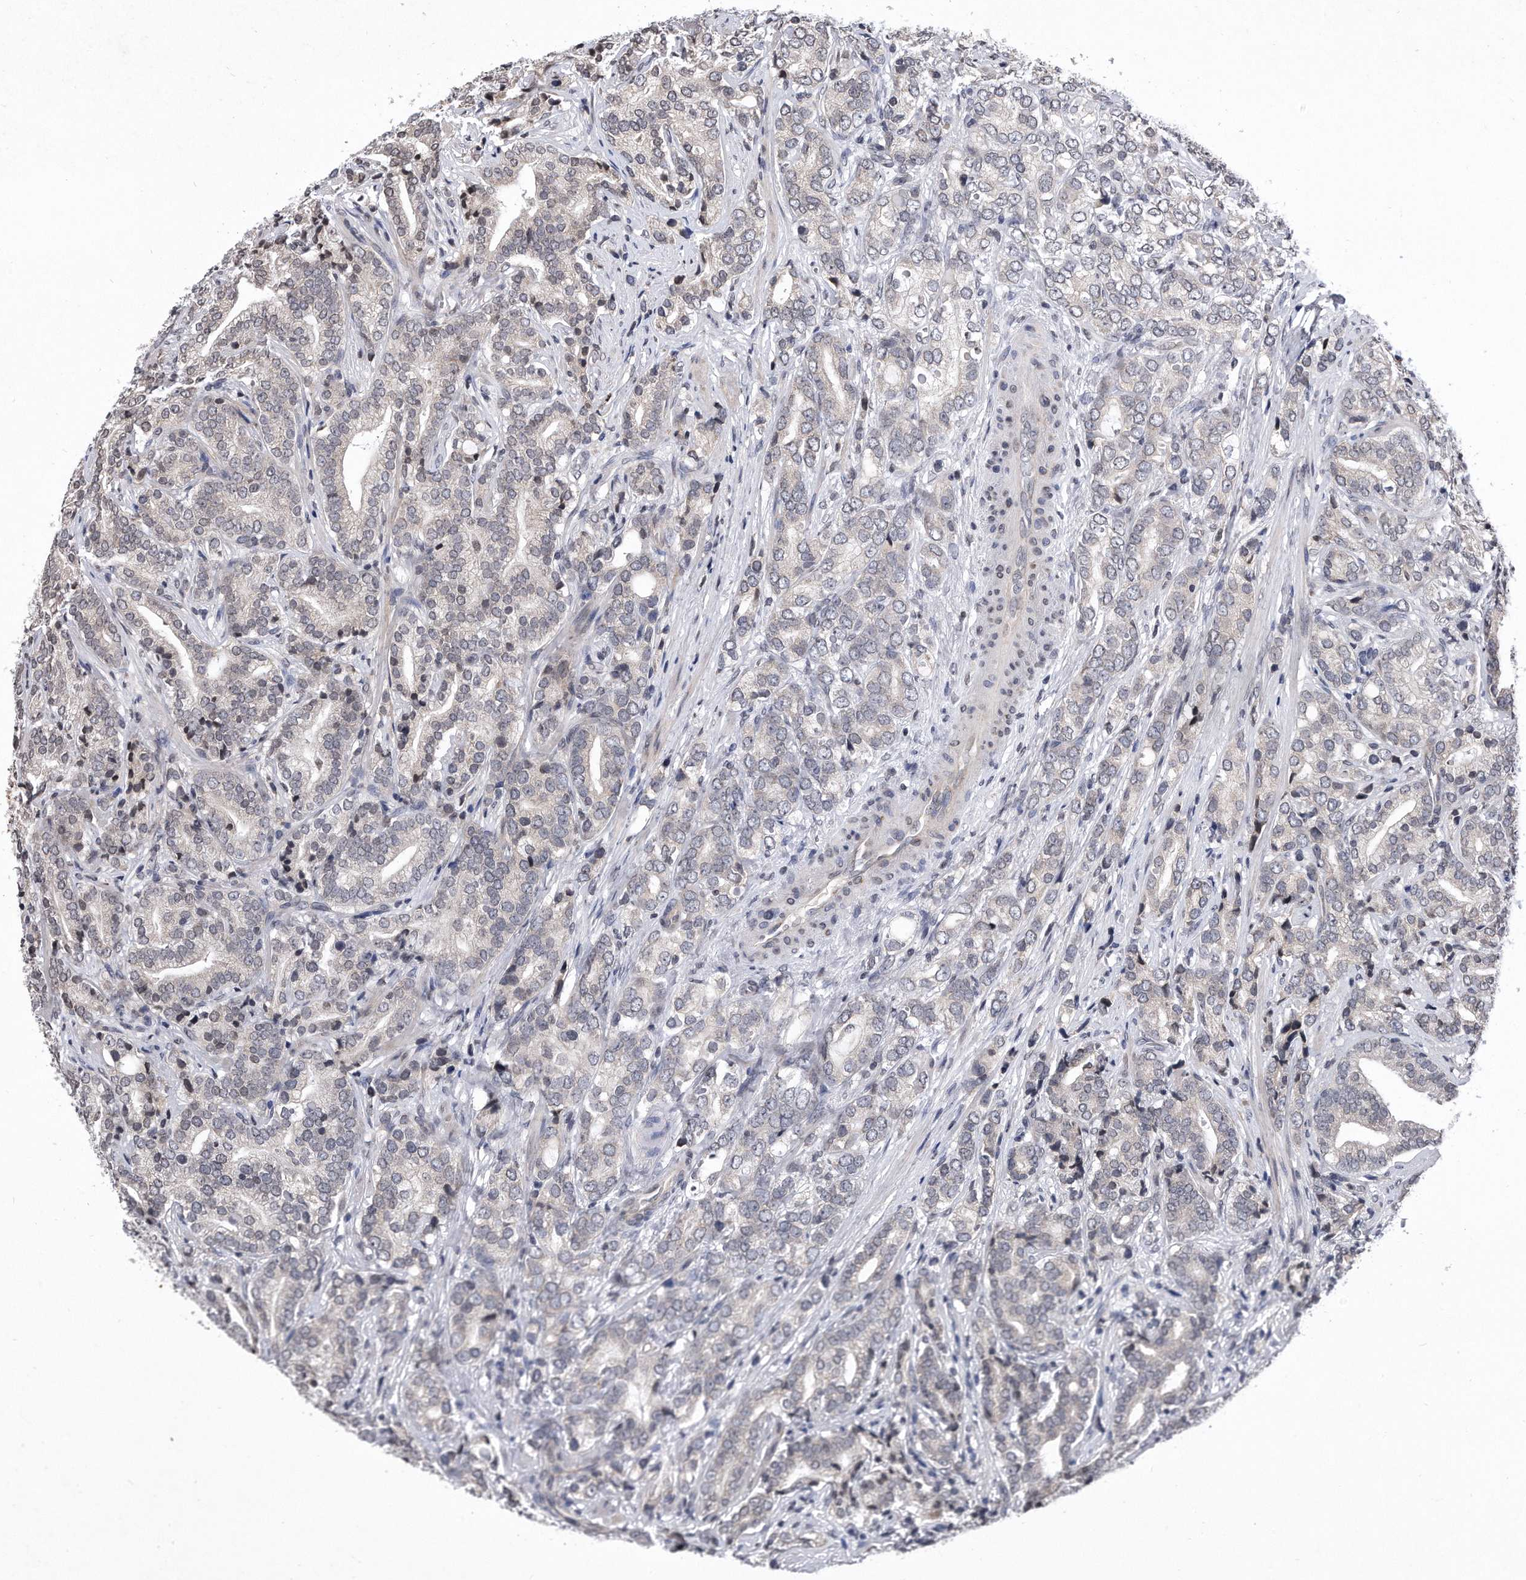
{"staining": {"intensity": "negative", "quantity": "none", "location": "none"}, "tissue": "prostate cancer", "cell_type": "Tumor cells", "image_type": "cancer", "snomed": [{"axis": "morphology", "description": "Adenocarcinoma, High grade"}, {"axis": "topography", "description": "Prostate"}], "caption": "High power microscopy histopathology image of an immunohistochemistry (IHC) micrograph of prostate cancer (adenocarcinoma (high-grade)), revealing no significant staining in tumor cells.", "gene": "DAB1", "patient": {"sex": "male", "age": 57}}